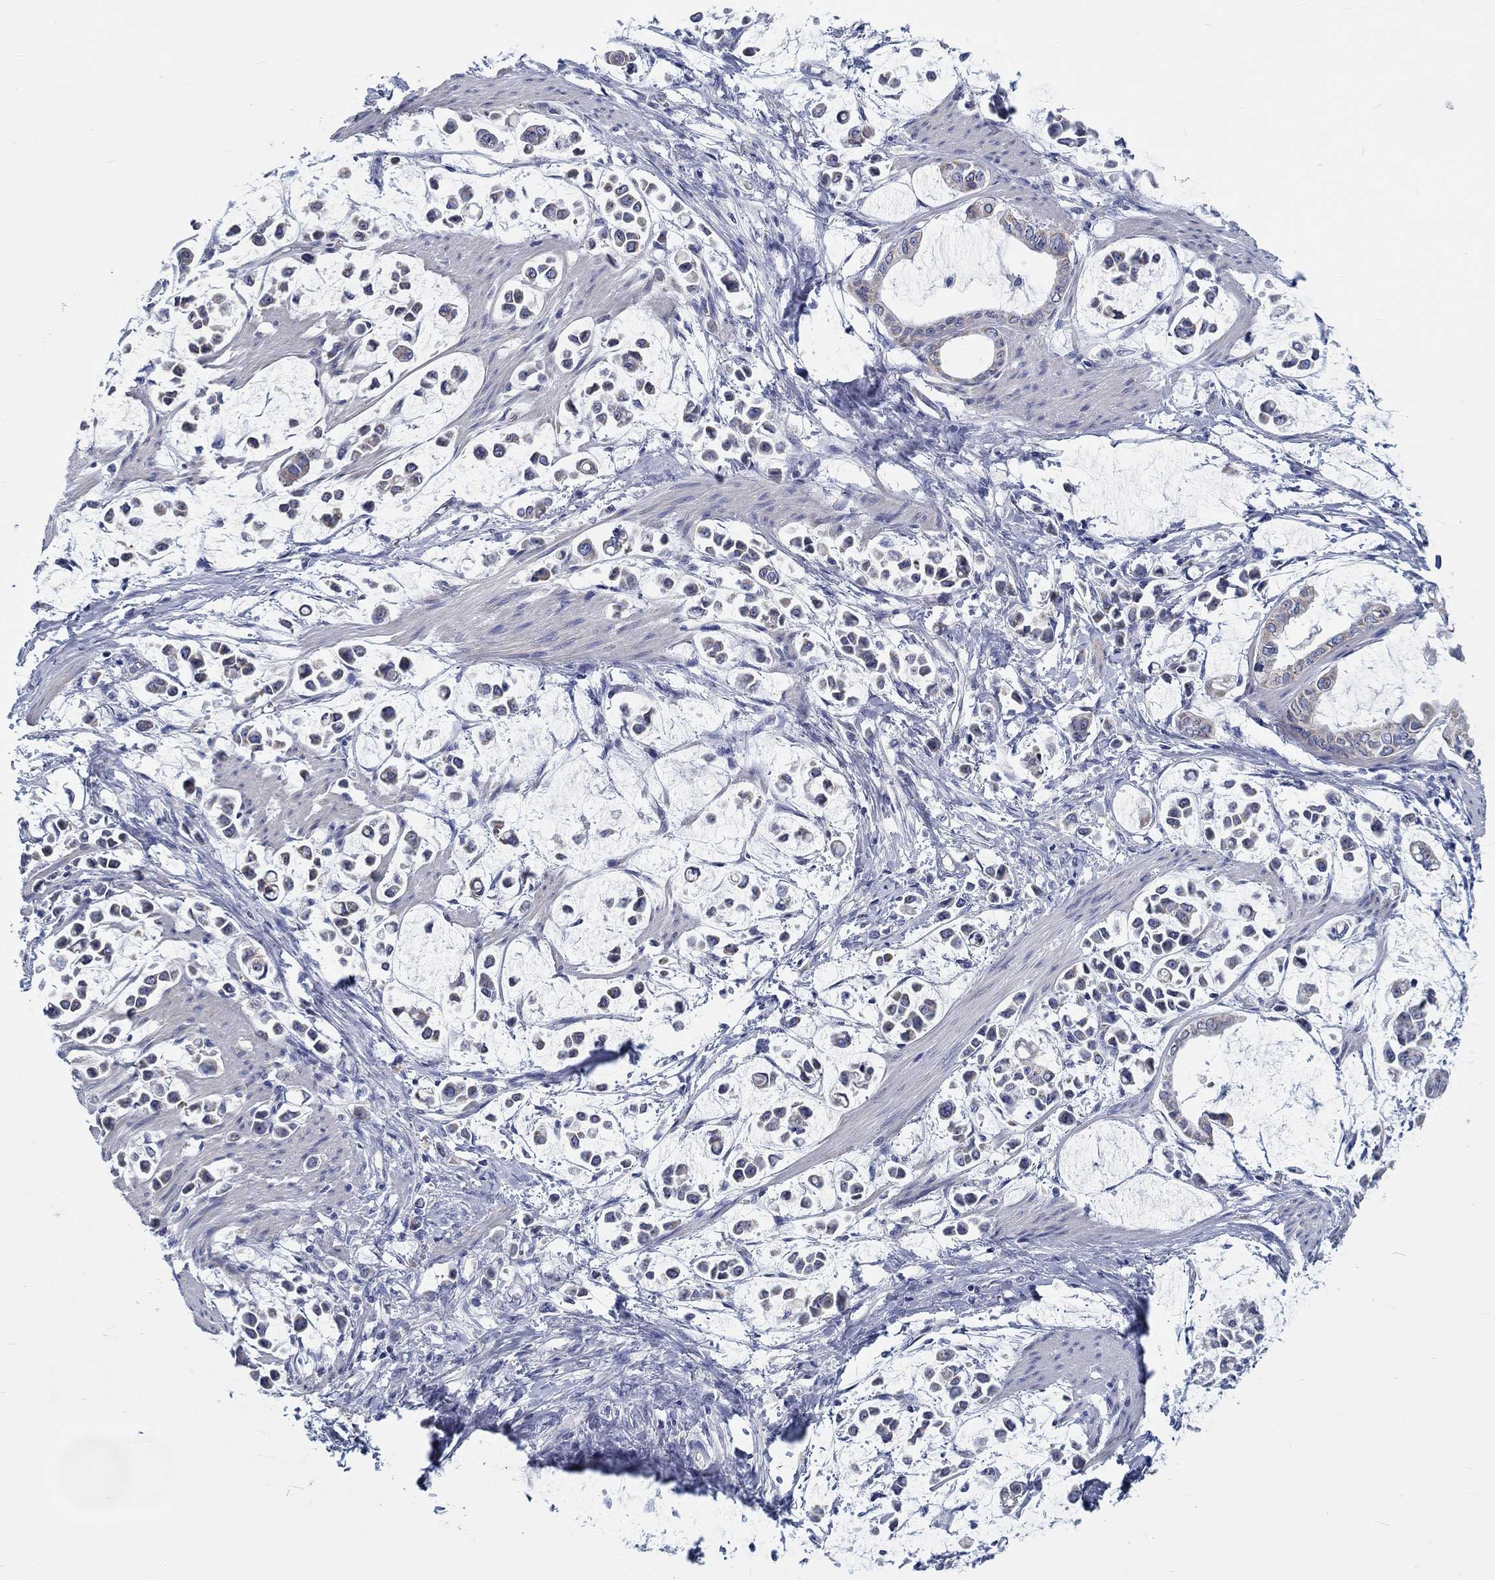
{"staining": {"intensity": "weak", "quantity": "25%-75%", "location": "cytoplasmic/membranous"}, "tissue": "stomach cancer", "cell_type": "Tumor cells", "image_type": "cancer", "snomed": [{"axis": "morphology", "description": "Adenocarcinoma, NOS"}, {"axis": "topography", "description": "Stomach"}], "caption": "Brown immunohistochemical staining in stomach adenocarcinoma exhibits weak cytoplasmic/membranous positivity in approximately 25%-75% of tumor cells.", "gene": "MYBPC1", "patient": {"sex": "male", "age": 82}}